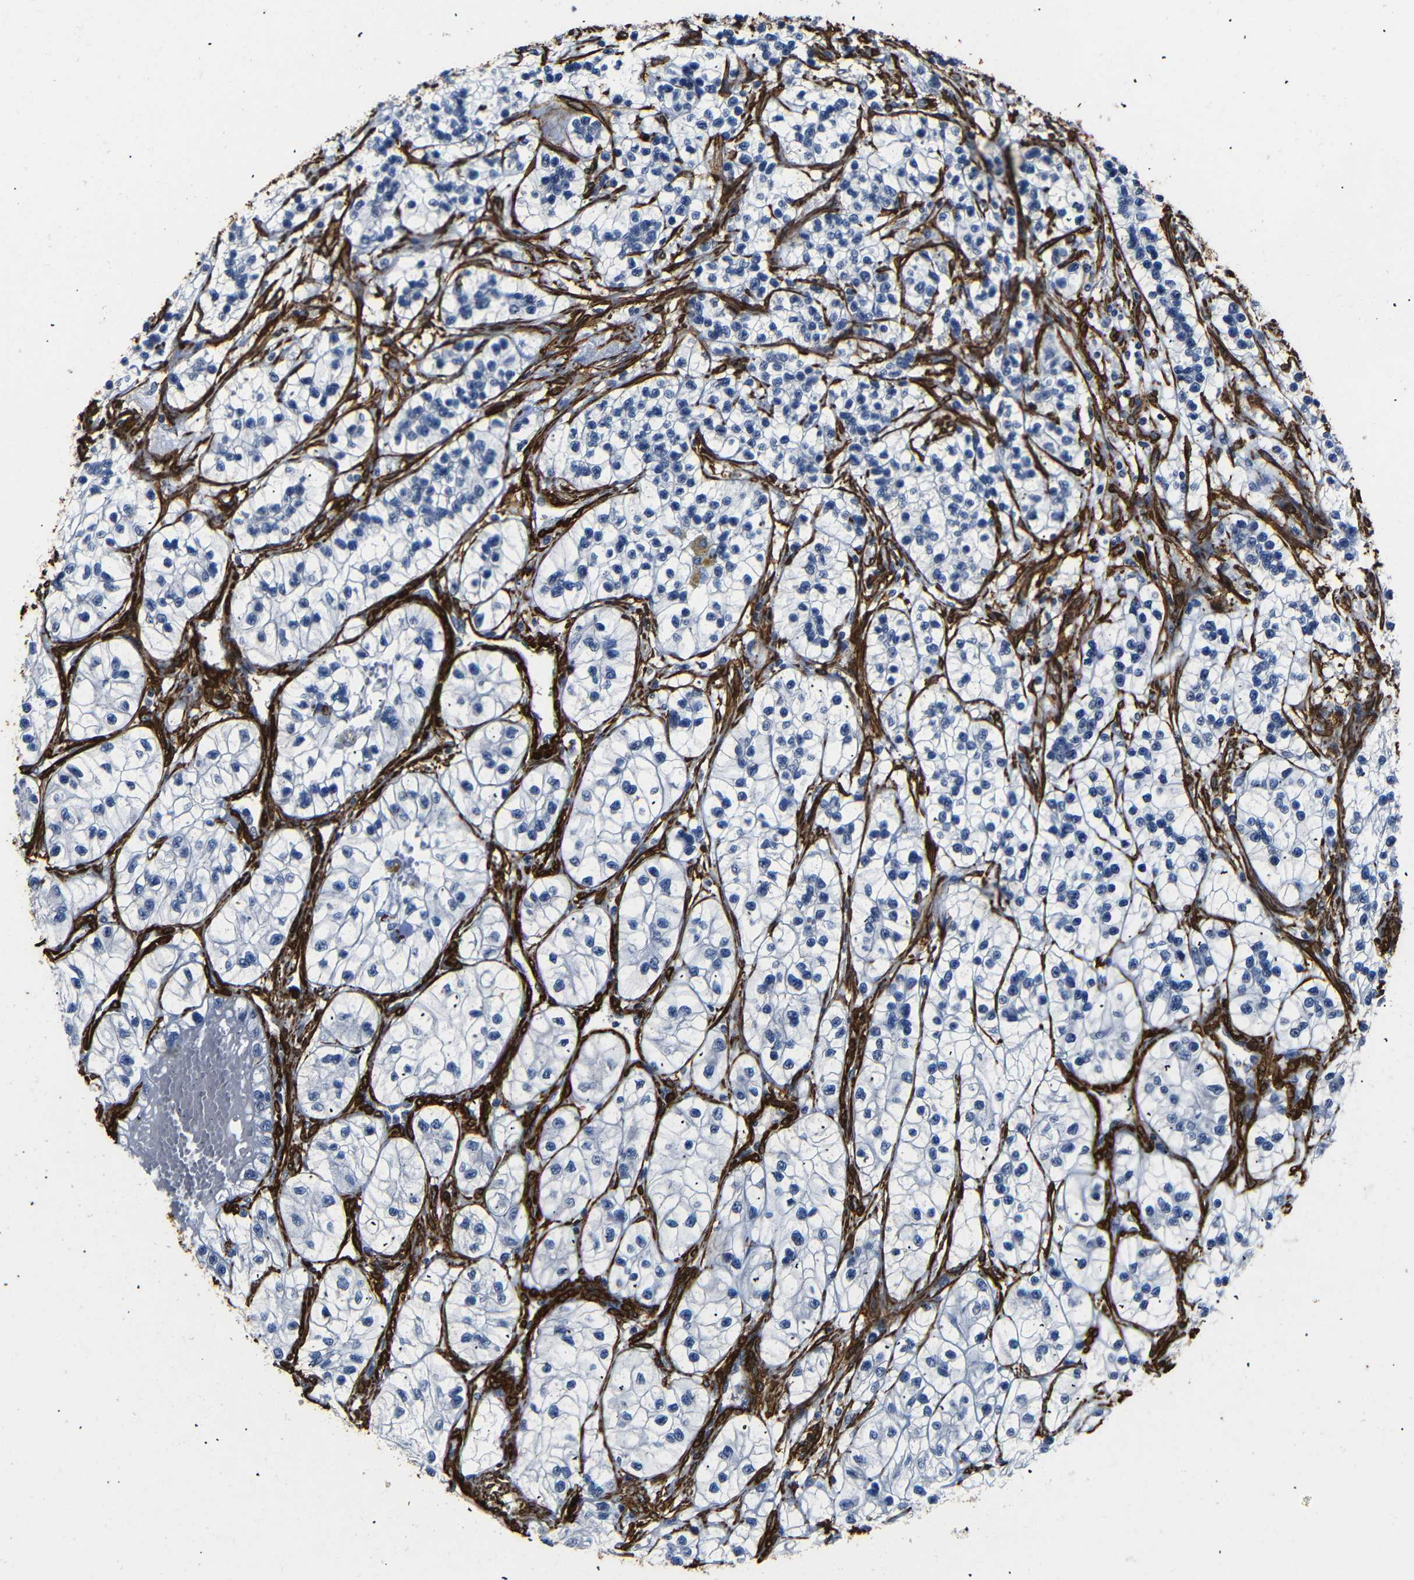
{"staining": {"intensity": "negative", "quantity": "none", "location": "none"}, "tissue": "renal cancer", "cell_type": "Tumor cells", "image_type": "cancer", "snomed": [{"axis": "morphology", "description": "Adenocarcinoma, NOS"}, {"axis": "topography", "description": "Kidney"}], "caption": "Tumor cells are negative for brown protein staining in adenocarcinoma (renal).", "gene": "ACTA2", "patient": {"sex": "female", "age": 57}}